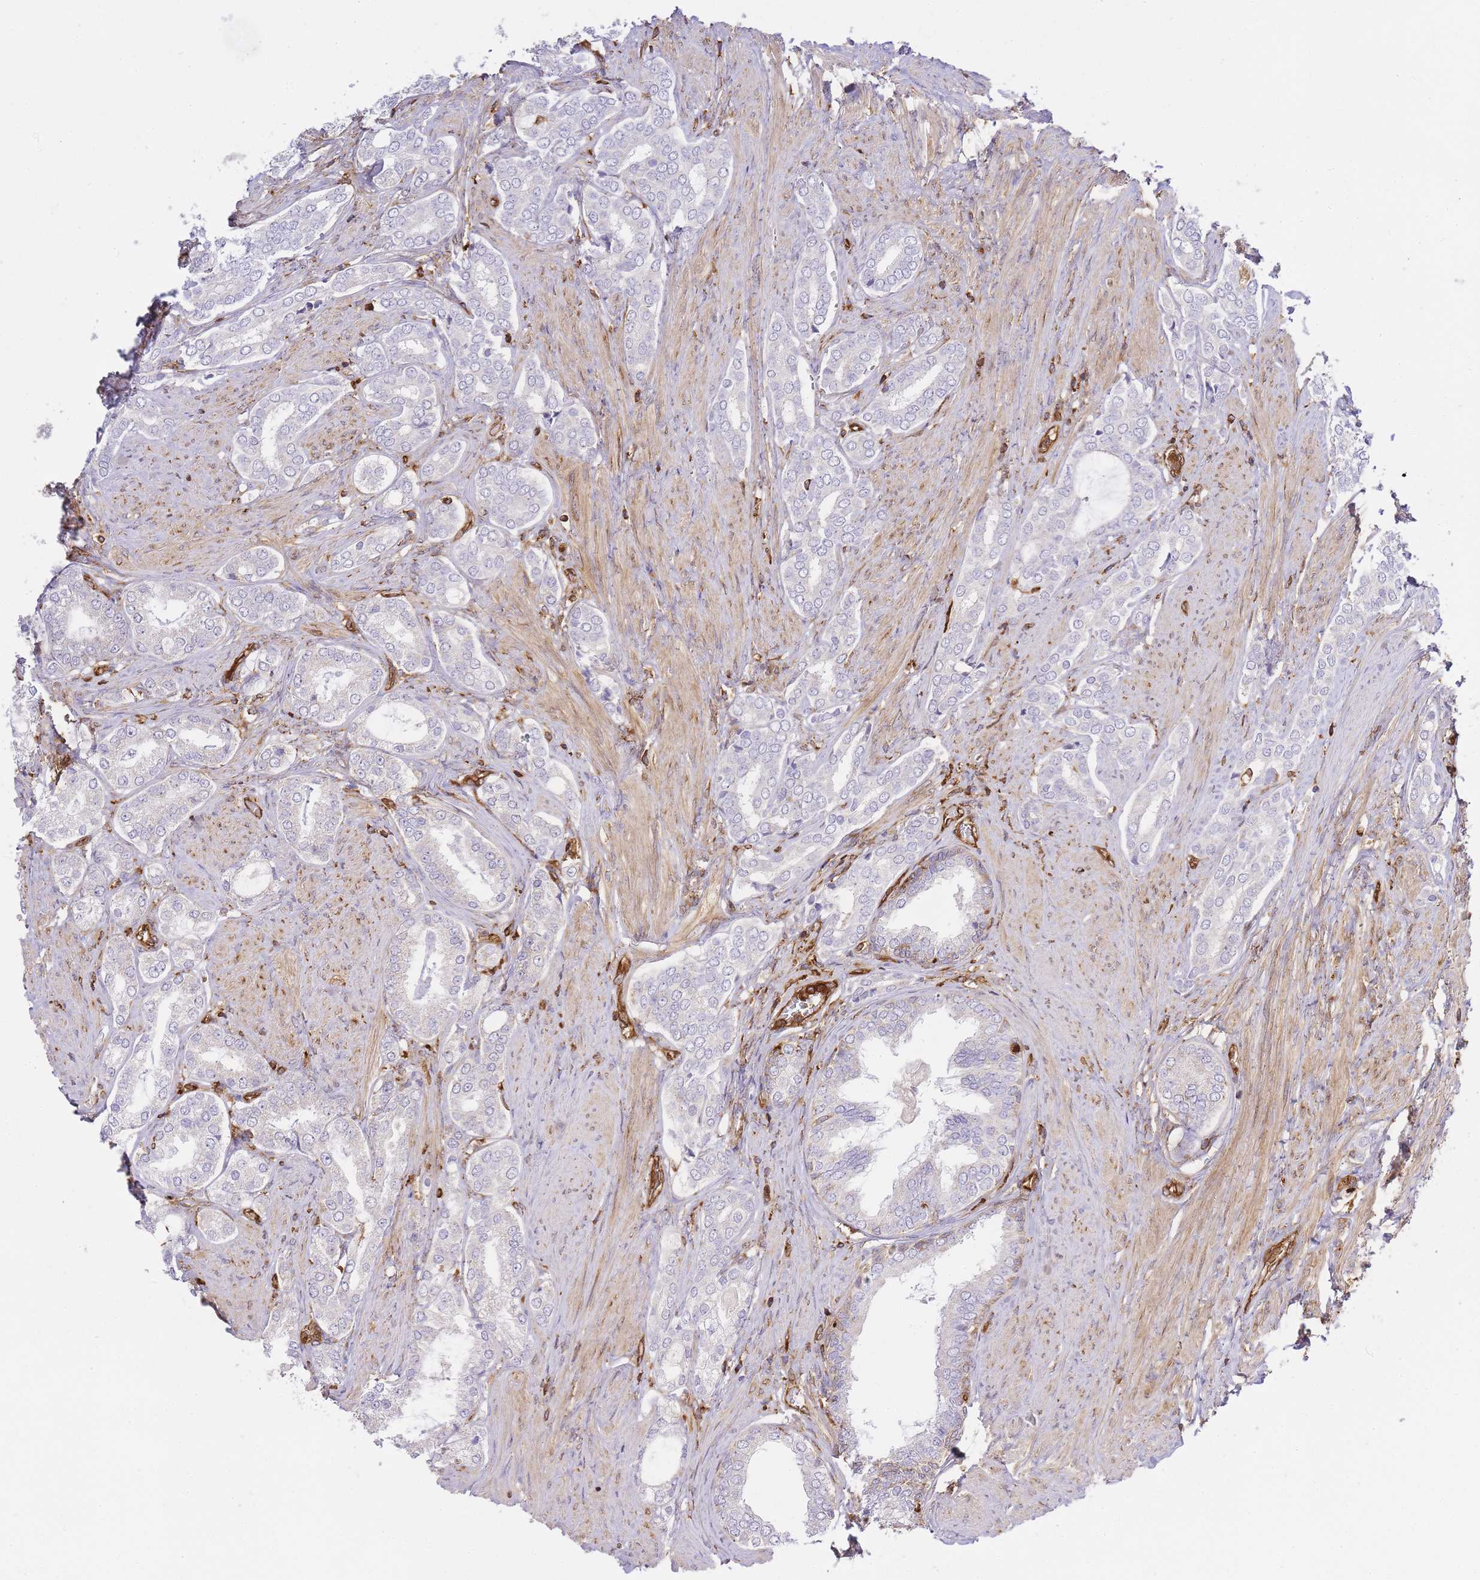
{"staining": {"intensity": "negative", "quantity": "none", "location": "none"}, "tissue": "prostate cancer", "cell_type": "Tumor cells", "image_type": "cancer", "snomed": [{"axis": "morphology", "description": "Adenocarcinoma, High grade"}, {"axis": "topography", "description": "Prostate"}], "caption": "This is an IHC image of high-grade adenocarcinoma (prostate). There is no expression in tumor cells.", "gene": "MSN", "patient": {"sex": "male", "age": 71}}